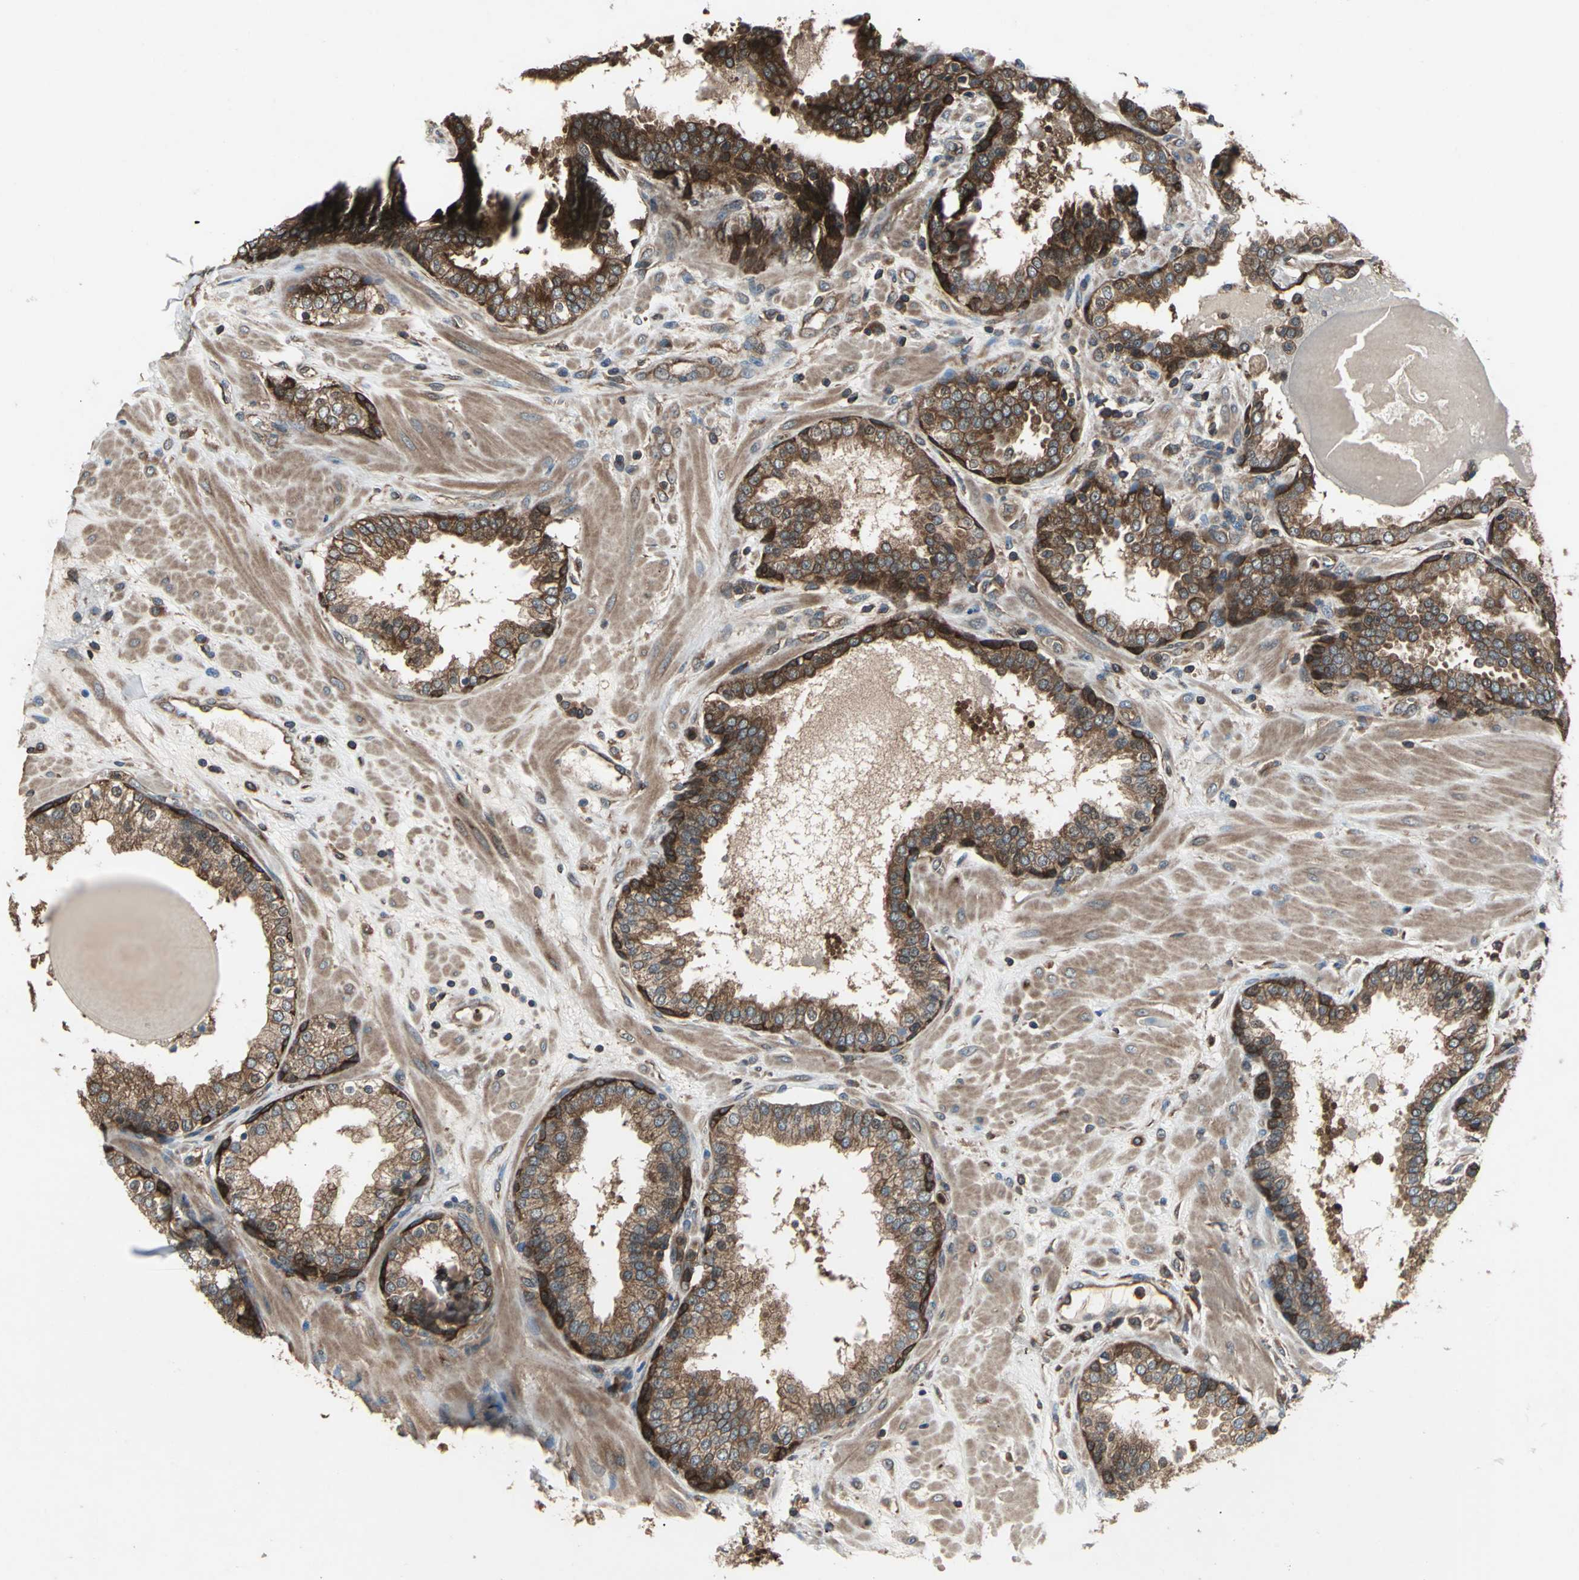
{"staining": {"intensity": "strong", "quantity": ">75%", "location": "cytoplasmic/membranous"}, "tissue": "prostate", "cell_type": "Glandular cells", "image_type": "normal", "snomed": [{"axis": "morphology", "description": "Normal tissue, NOS"}, {"axis": "topography", "description": "Prostate"}], "caption": "Strong cytoplasmic/membranous protein expression is identified in about >75% of glandular cells in prostate.", "gene": "CAPN1", "patient": {"sex": "male", "age": 51}}